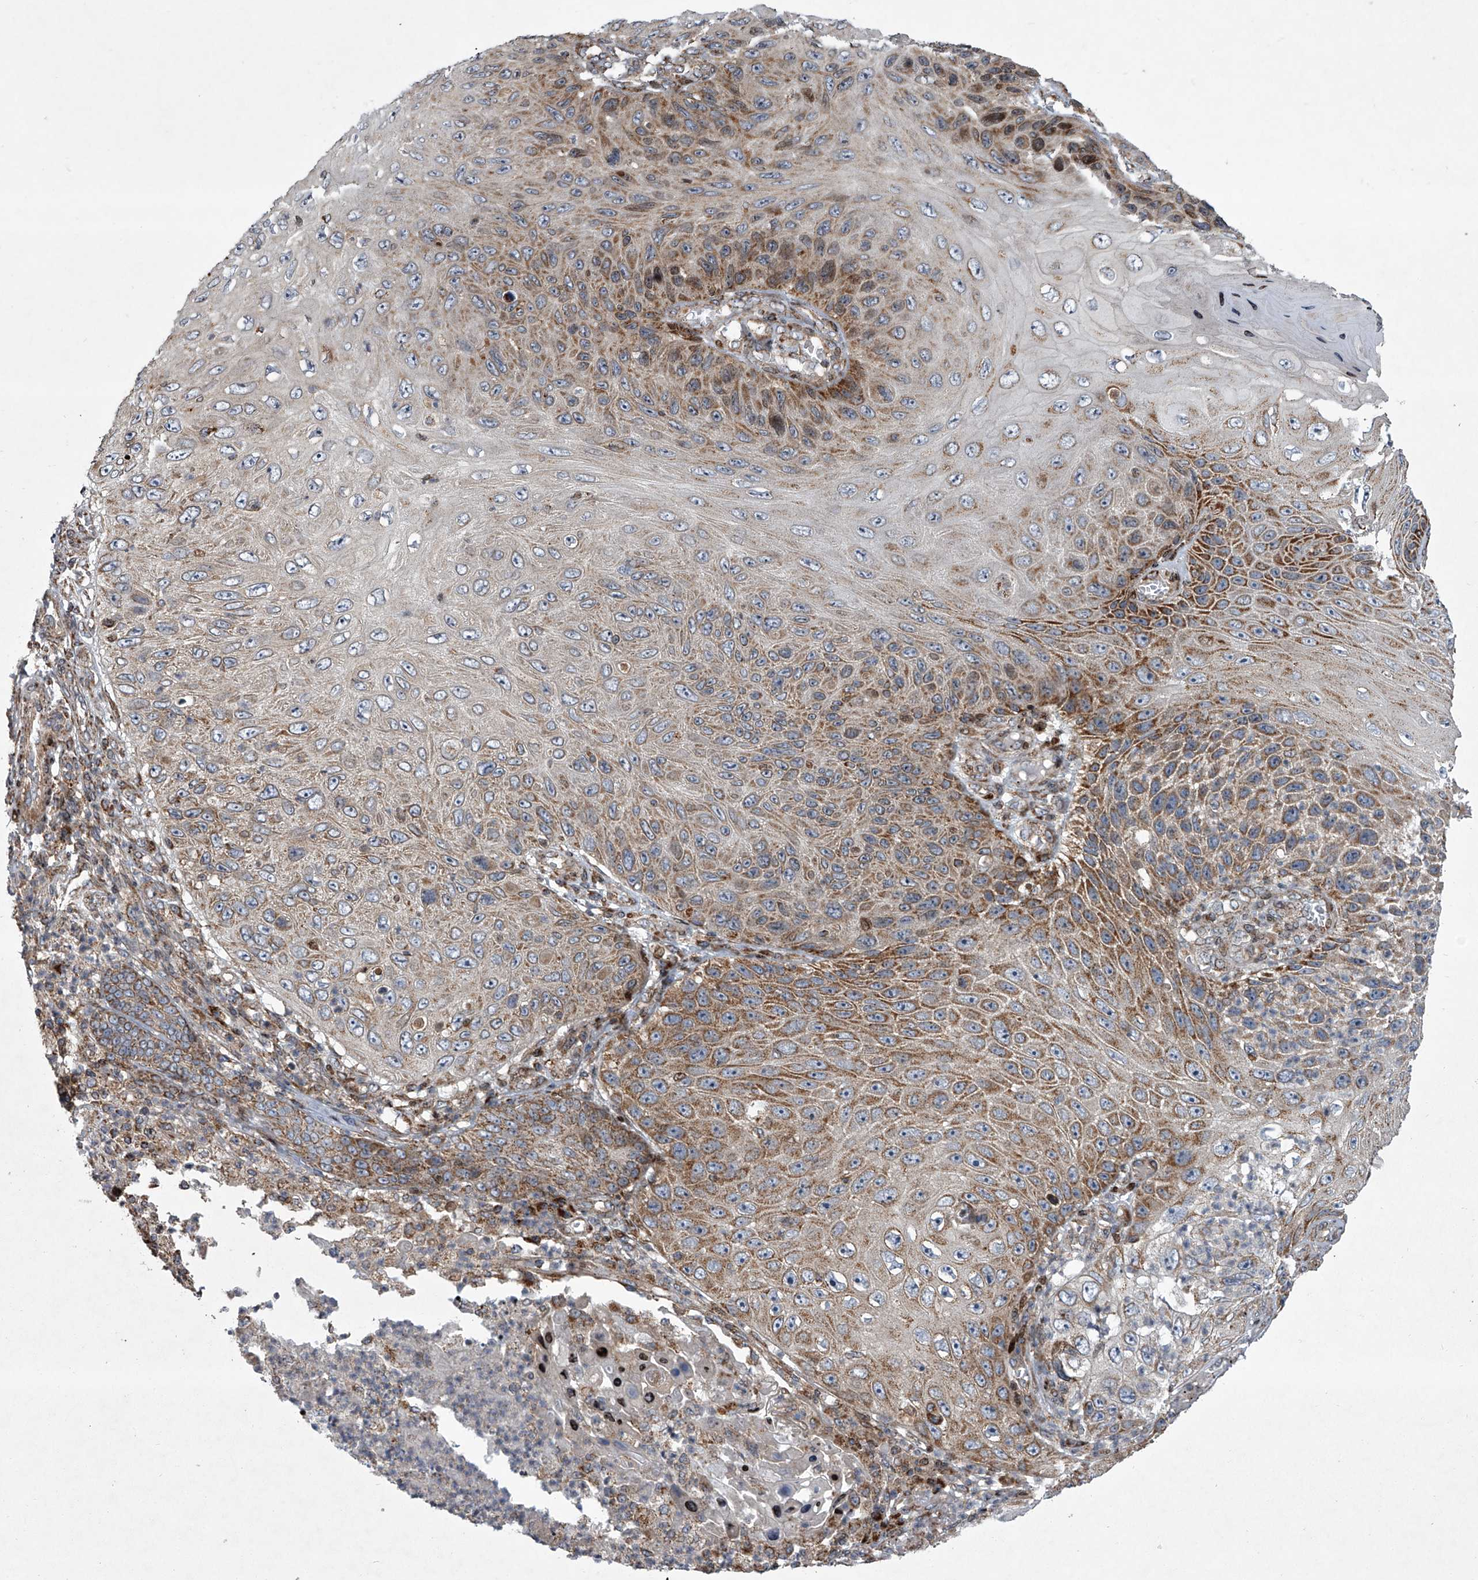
{"staining": {"intensity": "moderate", "quantity": "25%-75%", "location": "cytoplasmic/membranous,nuclear"}, "tissue": "skin cancer", "cell_type": "Tumor cells", "image_type": "cancer", "snomed": [{"axis": "morphology", "description": "Squamous cell carcinoma, NOS"}, {"axis": "topography", "description": "Skin"}], "caption": "Brown immunohistochemical staining in skin cancer demonstrates moderate cytoplasmic/membranous and nuclear staining in approximately 25%-75% of tumor cells. (Brightfield microscopy of DAB IHC at high magnification).", "gene": "STRADA", "patient": {"sex": "female", "age": 88}}